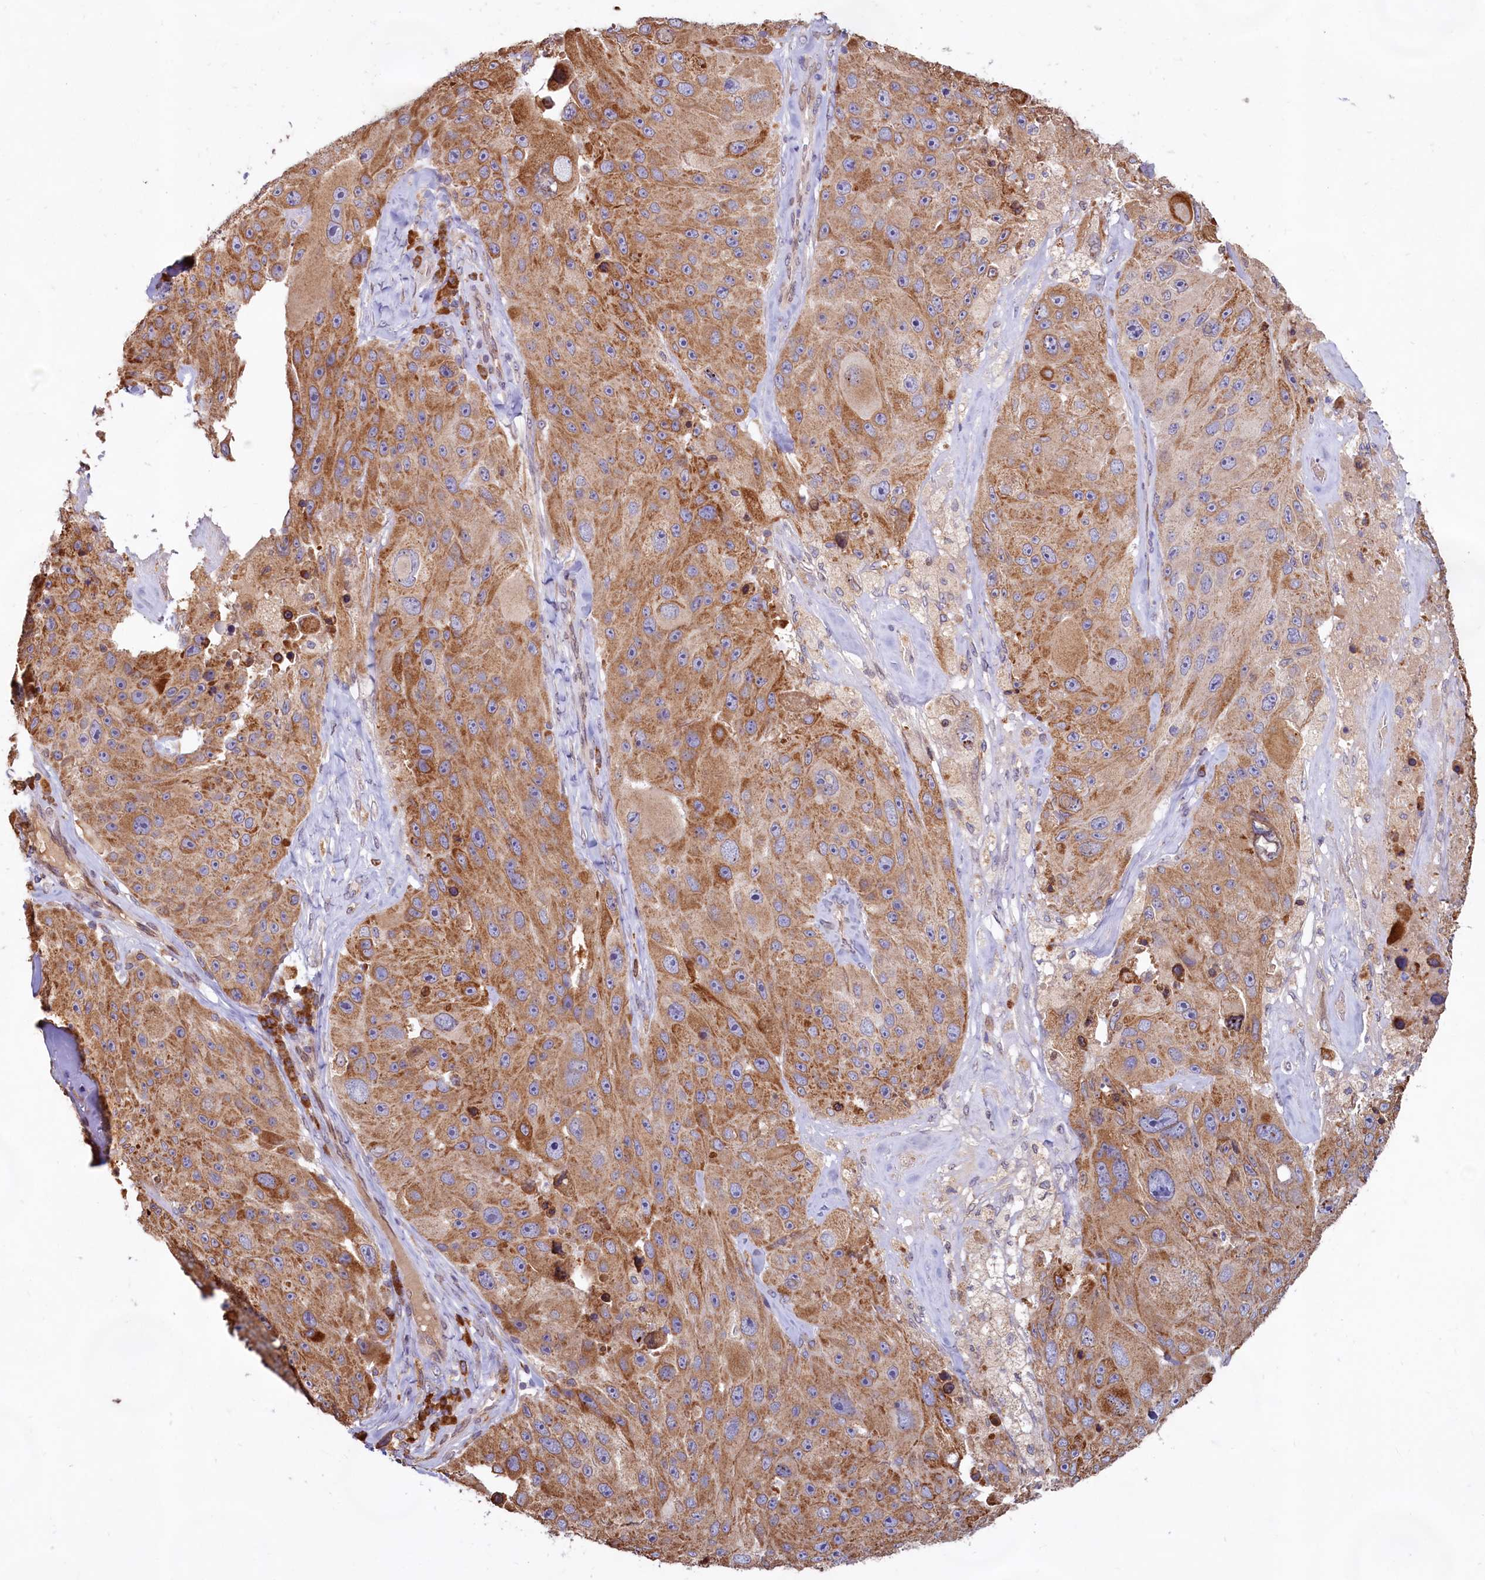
{"staining": {"intensity": "moderate", "quantity": ">75%", "location": "cytoplasmic/membranous"}, "tissue": "melanoma", "cell_type": "Tumor cells", "image_type": "cancer", "snomed": [{"axis": "morphology", "description": "Malignant melanoma, Metastatic site"}, {"axis": "topography", "description": "Lymph node"}], "caption": "An IHC image of tumor tissue is shown. Protein staining in brown shows moderate cytoplasmic/membranous positivity in malignant melanoma (metastatic site) within tumor cells.", "gene": "TBC1D19", "patient": {"sex": "male", "age": 62}}